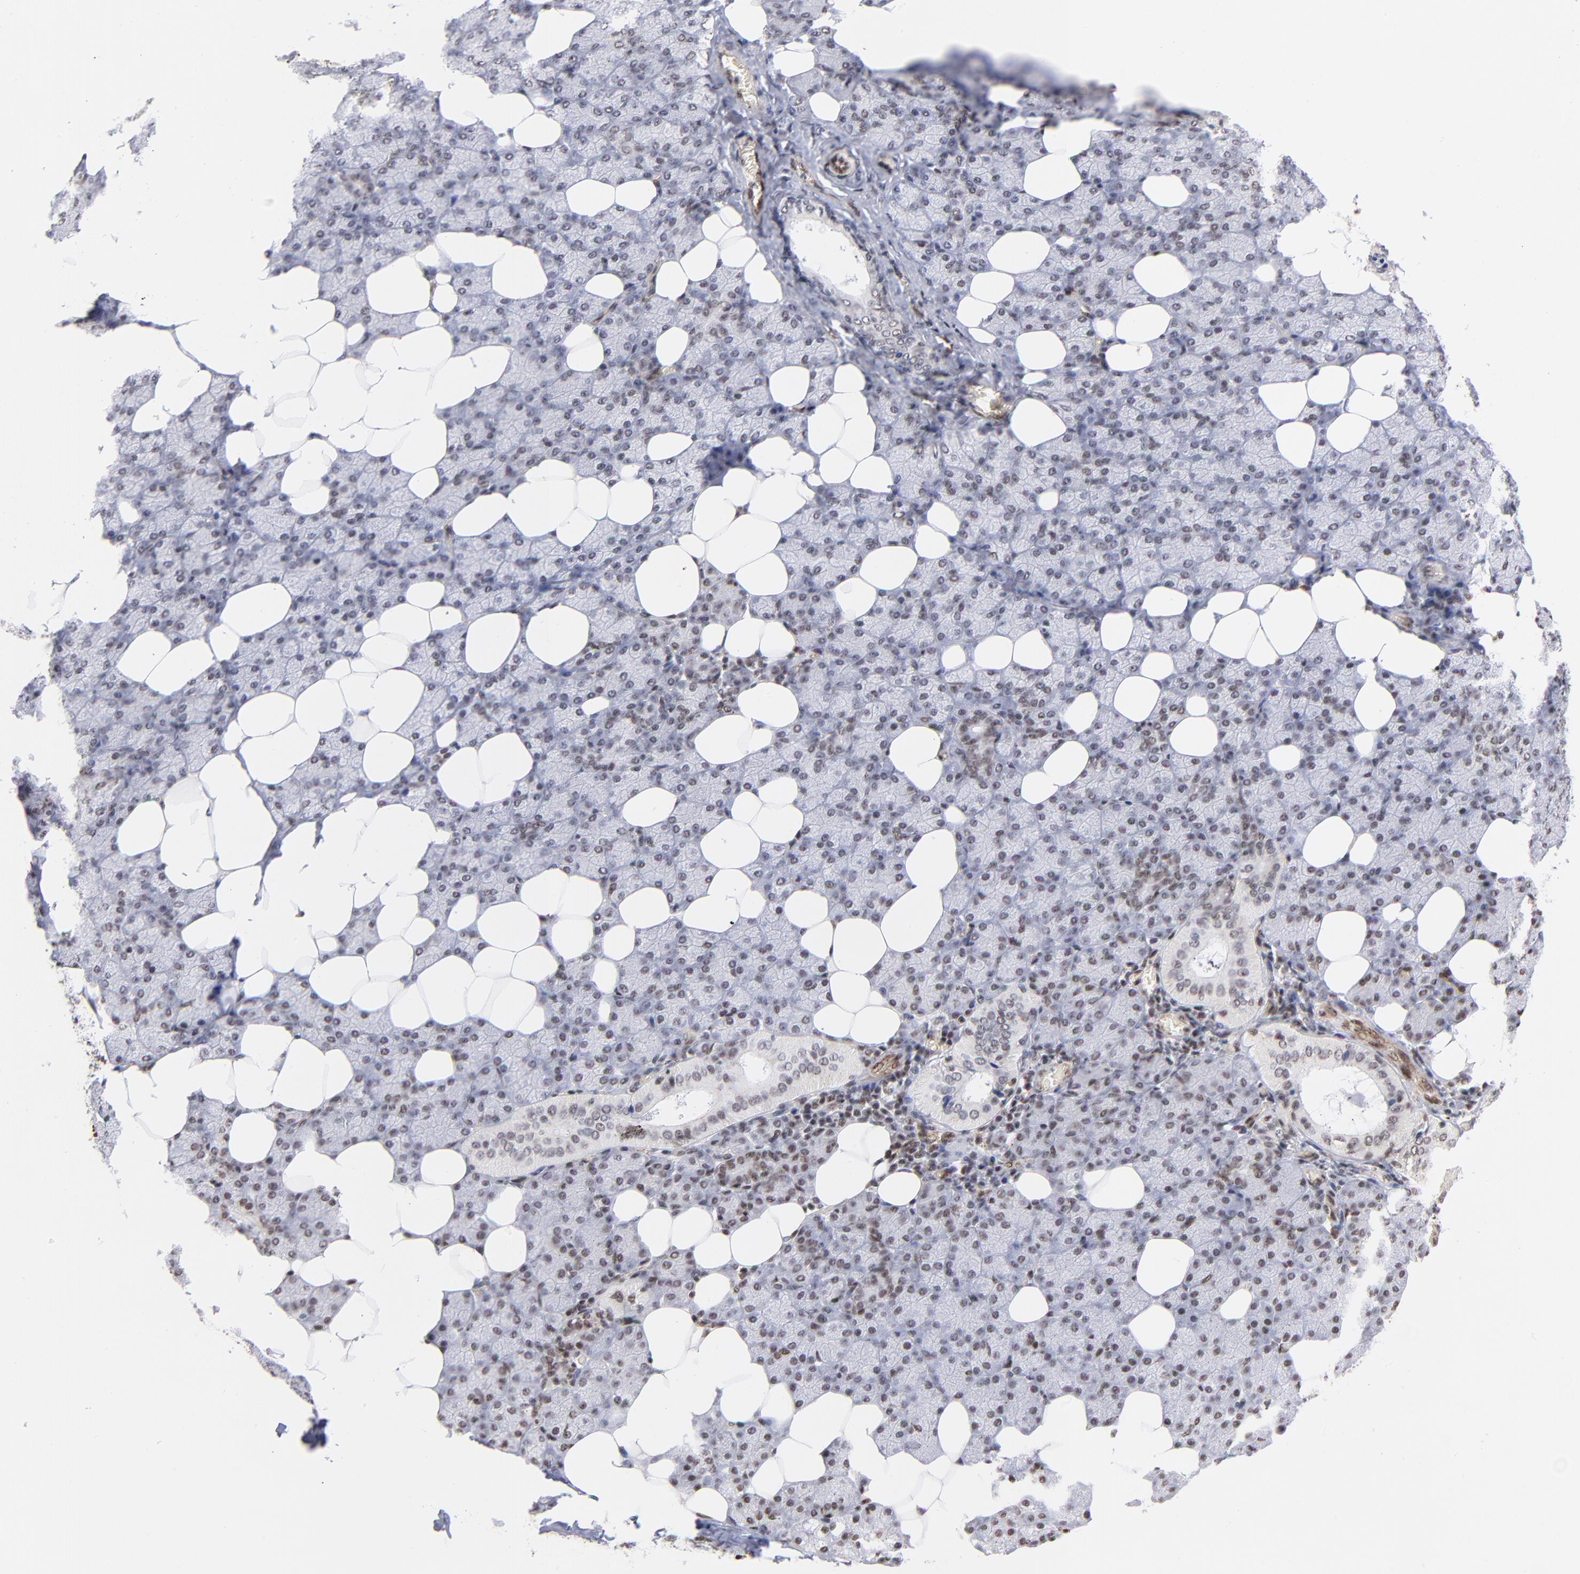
{"staining": {"intensity": "weak", "quantity": "25%-75%", "location": "nuclear"}, "tissue": "salivary gland", "cell_type": "Glandular cells", "image_type": "normal", "snomed": [{"axis": "morphology", "description": "Normal tissue, NOS"}, {"axis": "topography", "description": "Lymph node"}, {"axis": "topography", "description": "Salivary gland"}], "caption": "Immunohistochemistry (IHC) of normal human salivary gland reveals low levels of weak nuclear staining in about 25%-75% of glandular cells. Immunohistochemistry (IHC) stains the protein in brown and the nuclei are stained blue.", "gene": "GABPA", "patient": {"sex": "male", "age": 8}}